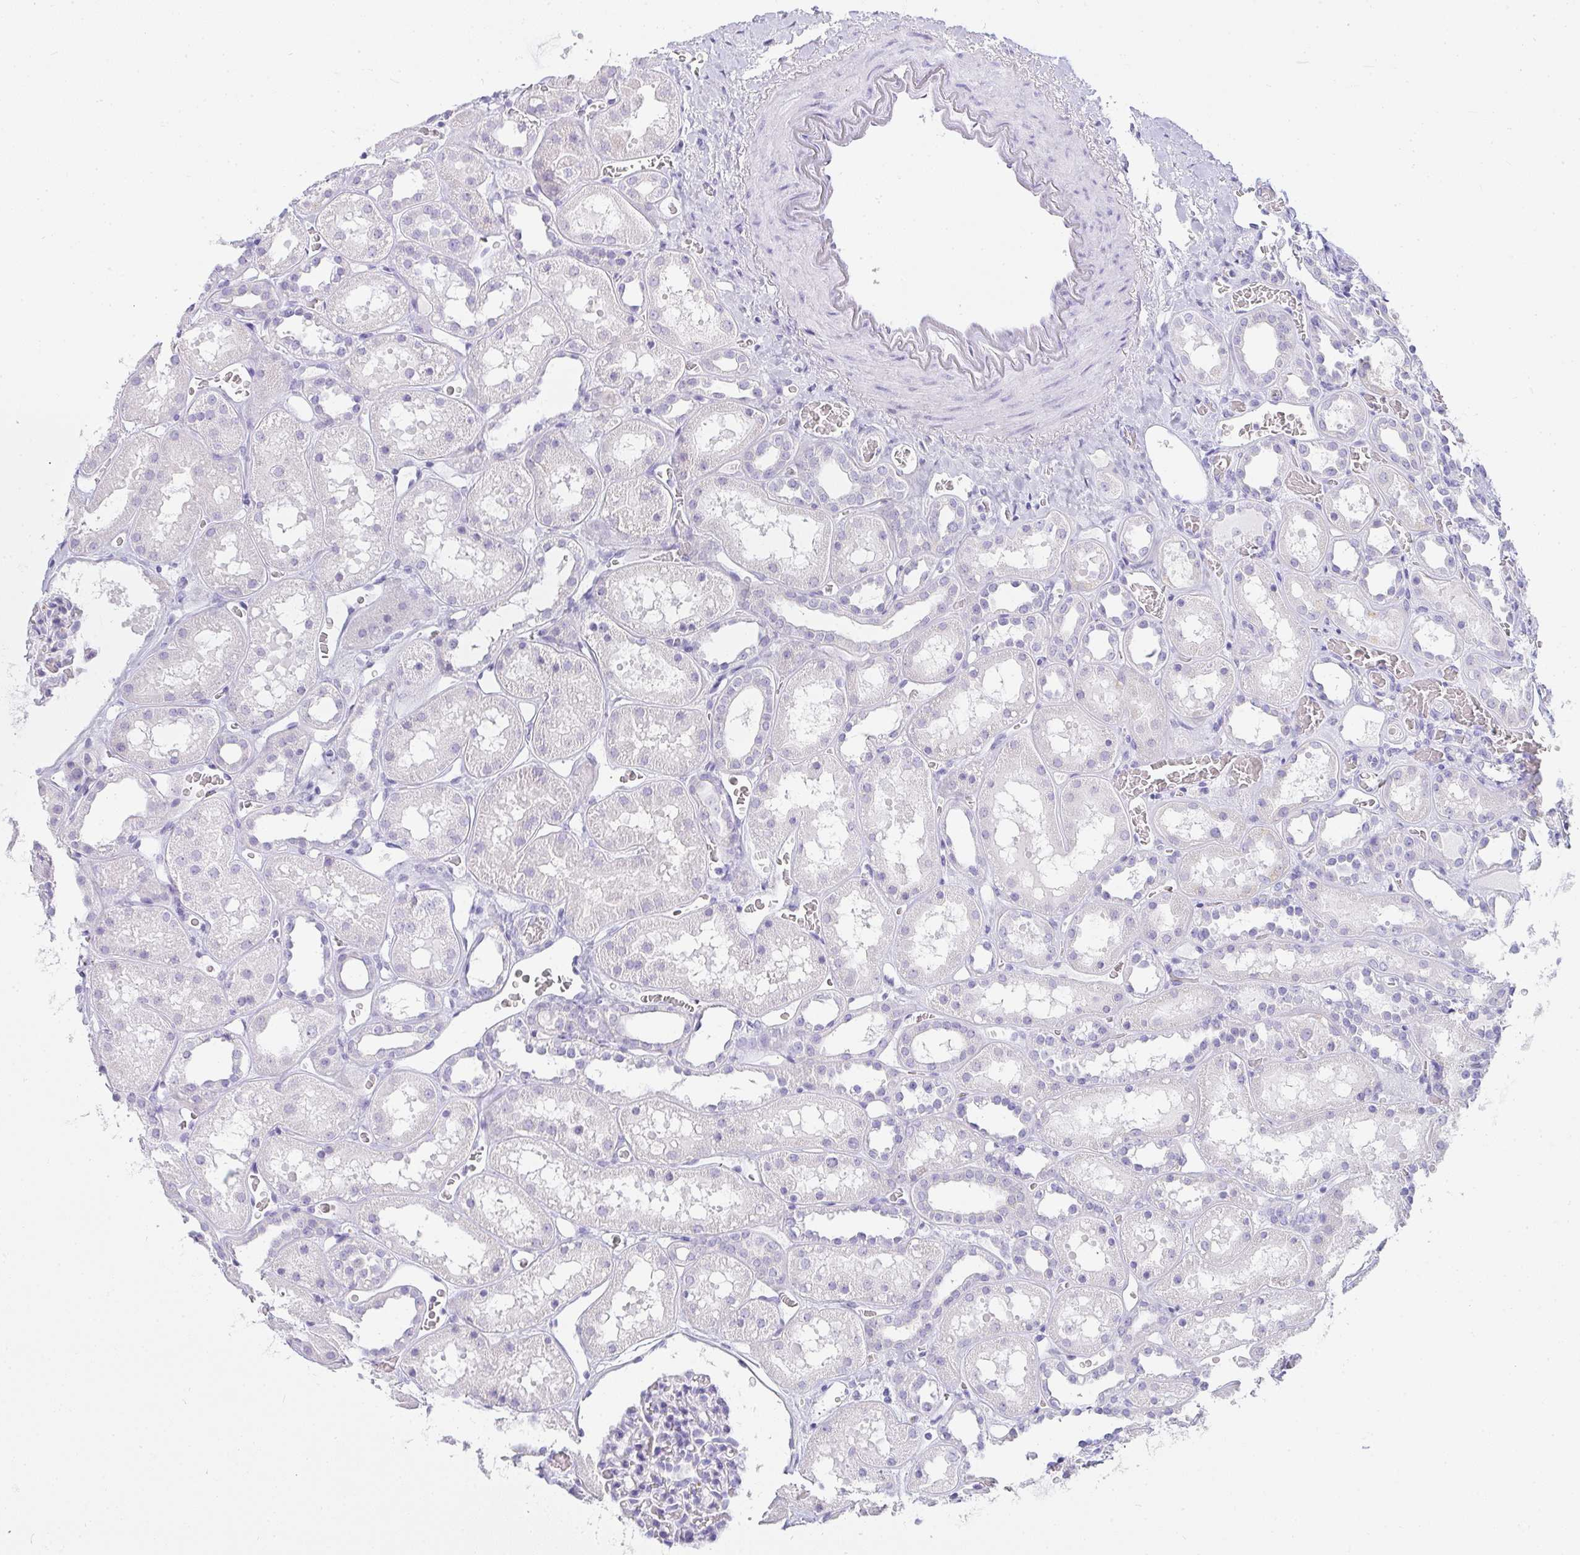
{"staining": {"intensity": "negative", "quantity": "none", "location": "none"}, "tissue": "kidney", "cell_type": "Cells in glomeruli", "image_type": "normal", "snomed": [{"axis": "morphology", "description": "Normal tissue, NOS"}, {"axis": "topography", "description": "Kidney"}], "caption": "The IHC photomicrograph has no significant expression in cells in glomeruli of kidney.", "gene": "OR5J2", "patient": {"sex": "female", "age": 41}}